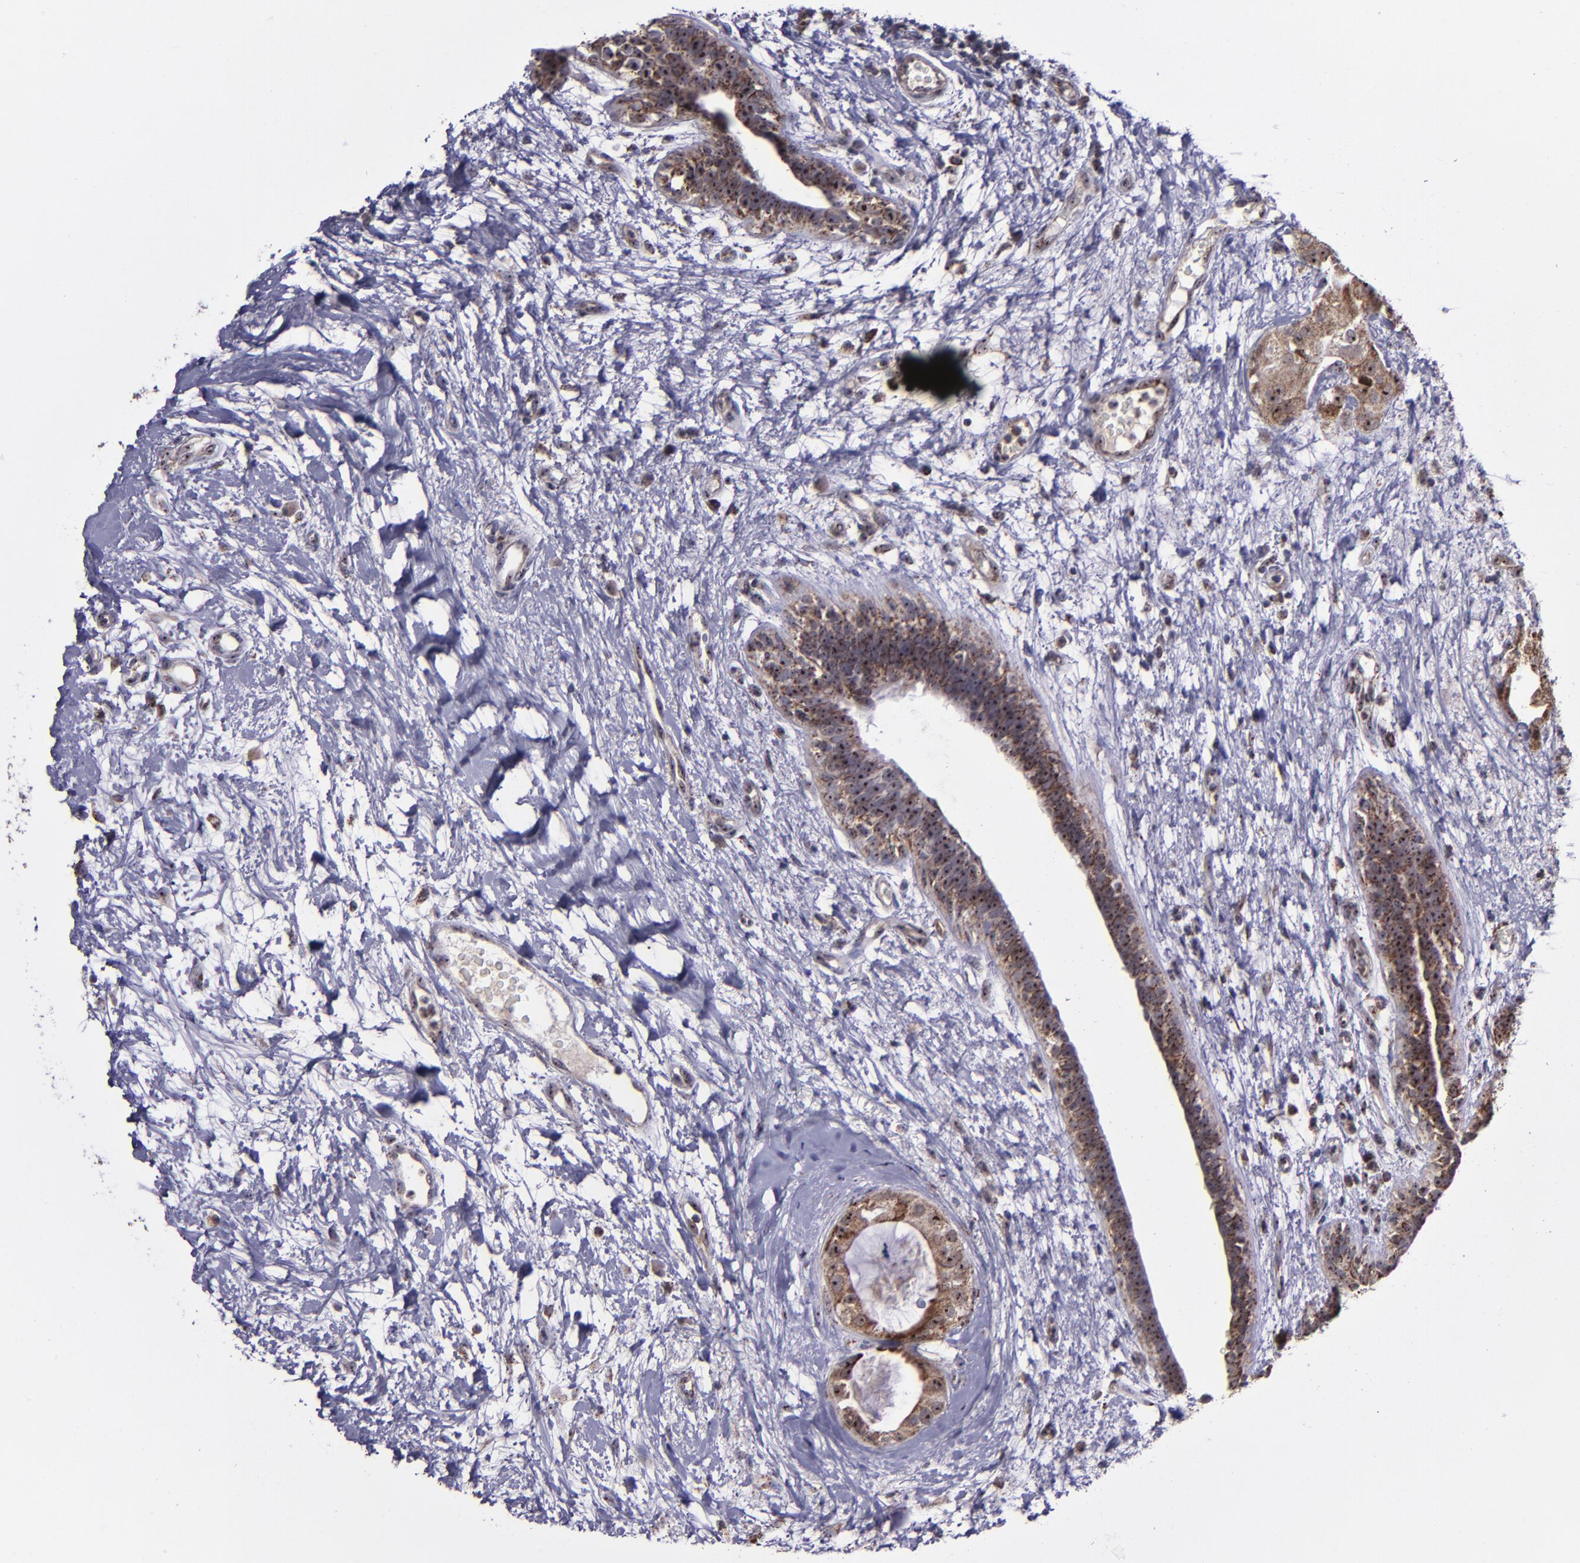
{"staining": {"intensity": "moderate", "quantity": ">75%", "location": "cytoplasmic/membranous,nuclear"}, "tissue": "breast cancer", "cell_type": "Tumor cells", "image_type": "cancer", "snomed": [{"axis": "morphology", "description": "Duct carcinoma"}, {"axis": "topography", "description": "Breast"}], "caption": "Invasive ductal carcinoma (breast) stained with a protein marker exhibits moderate staining in tumor cells.", "gene": "LONP1", "patient": {"sex": "female", "age": 40}}